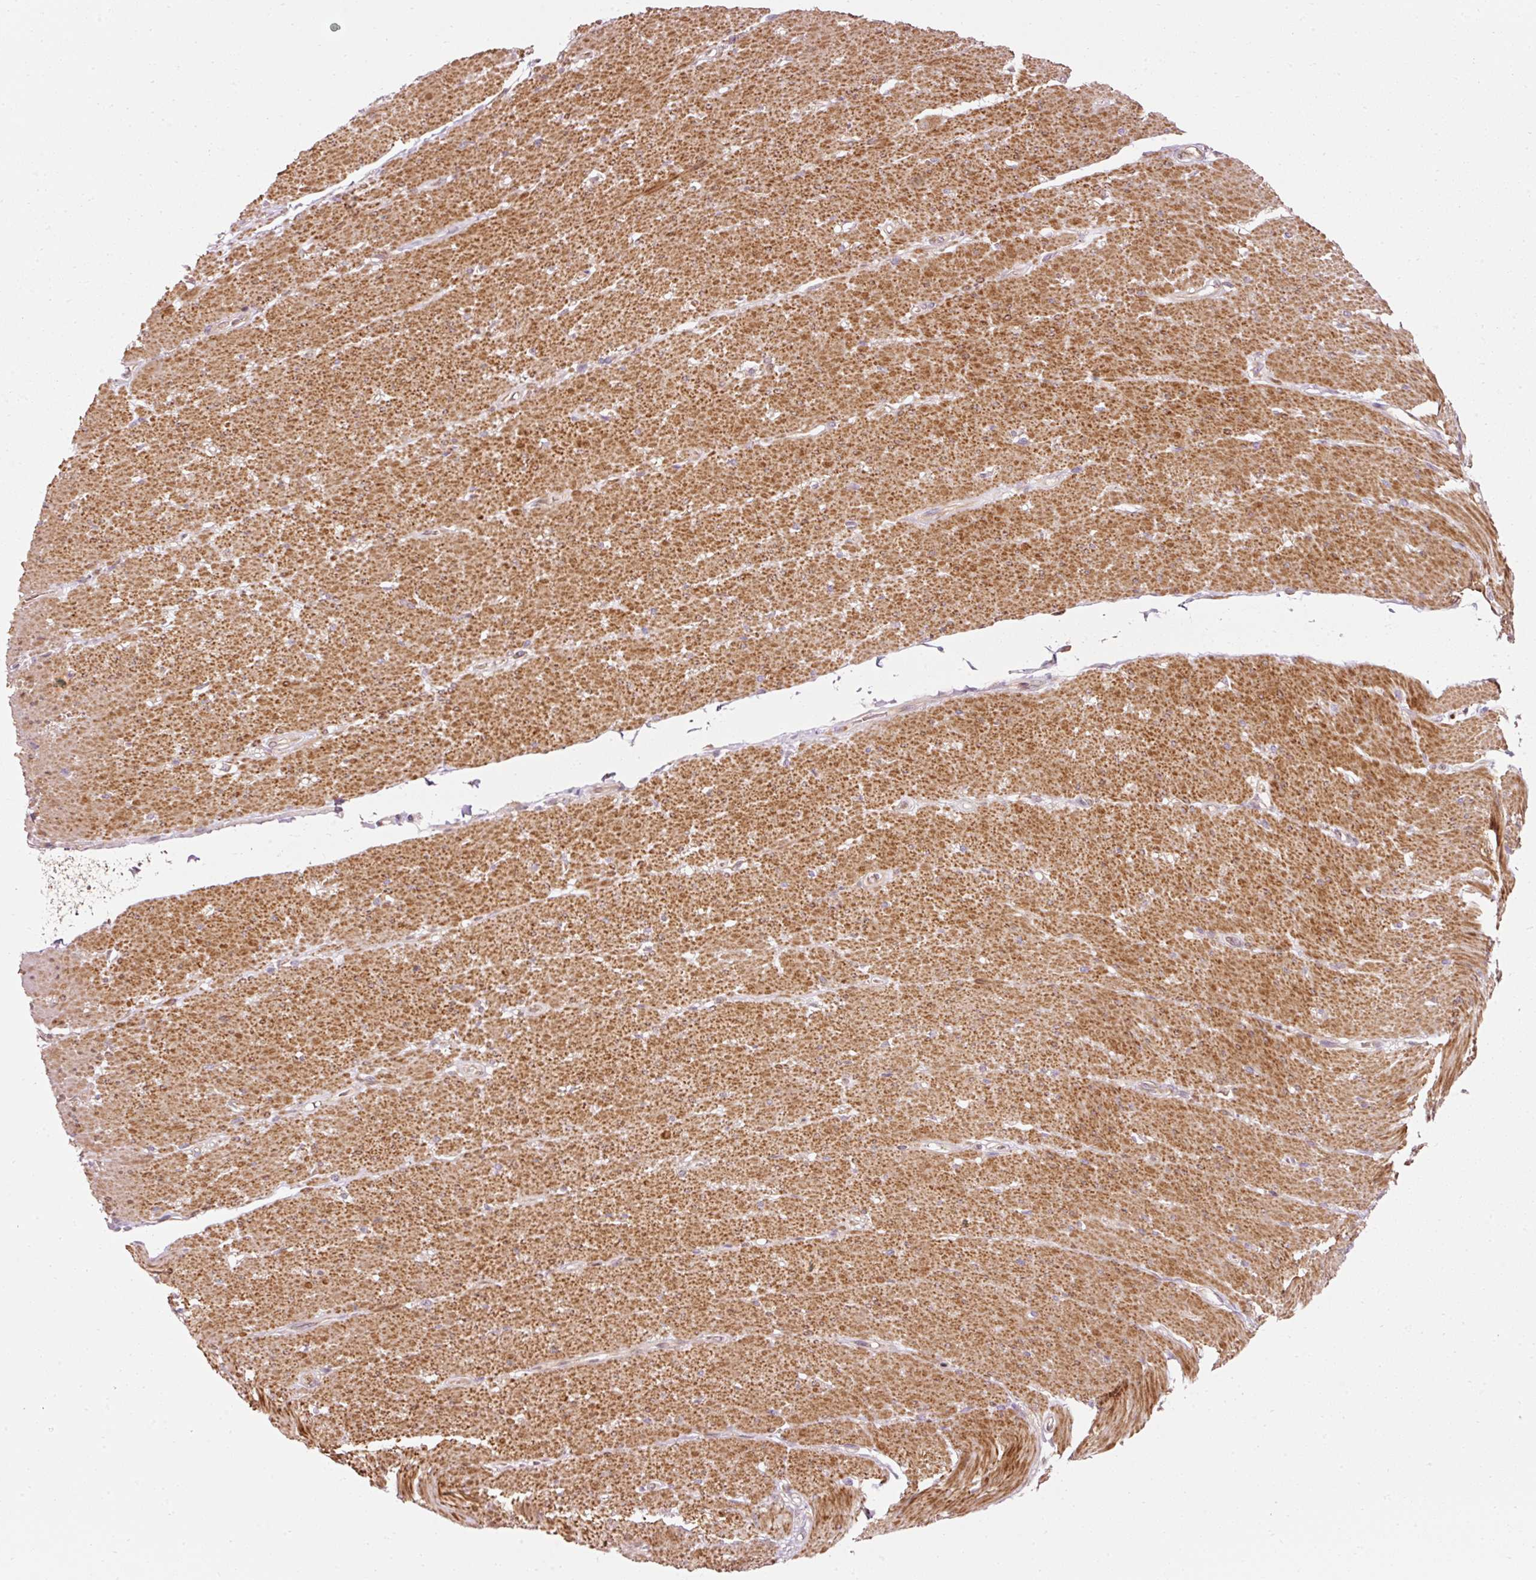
{"staining": {"intensity": "moderate", "quantity": ">75%", "location": "cytoplasmic/membranous,nuclear"}, "tissue": "smooth muscle", "cell_type": "Smooth muscle cells", "image_type": "normal", "snomed": [{"axis": "morphology", "description": "Normal tissue, NOS"}, {"axis": "topography", "description": "Smooth muscle"}, {"axis": "topography", "description": "Rectum"}], "caption": "Smooth muscle stained with immunohistochemistry (IHC) demonstrates moderate cytoplasmic/membranous,nuclear expression in approximately >75% of smooth muscle cells. (brown staining indicates protein expression, while blue staining denotes nuclei).", "gene": "NAPA", "patient": {"sex": "male", "age": 53}}